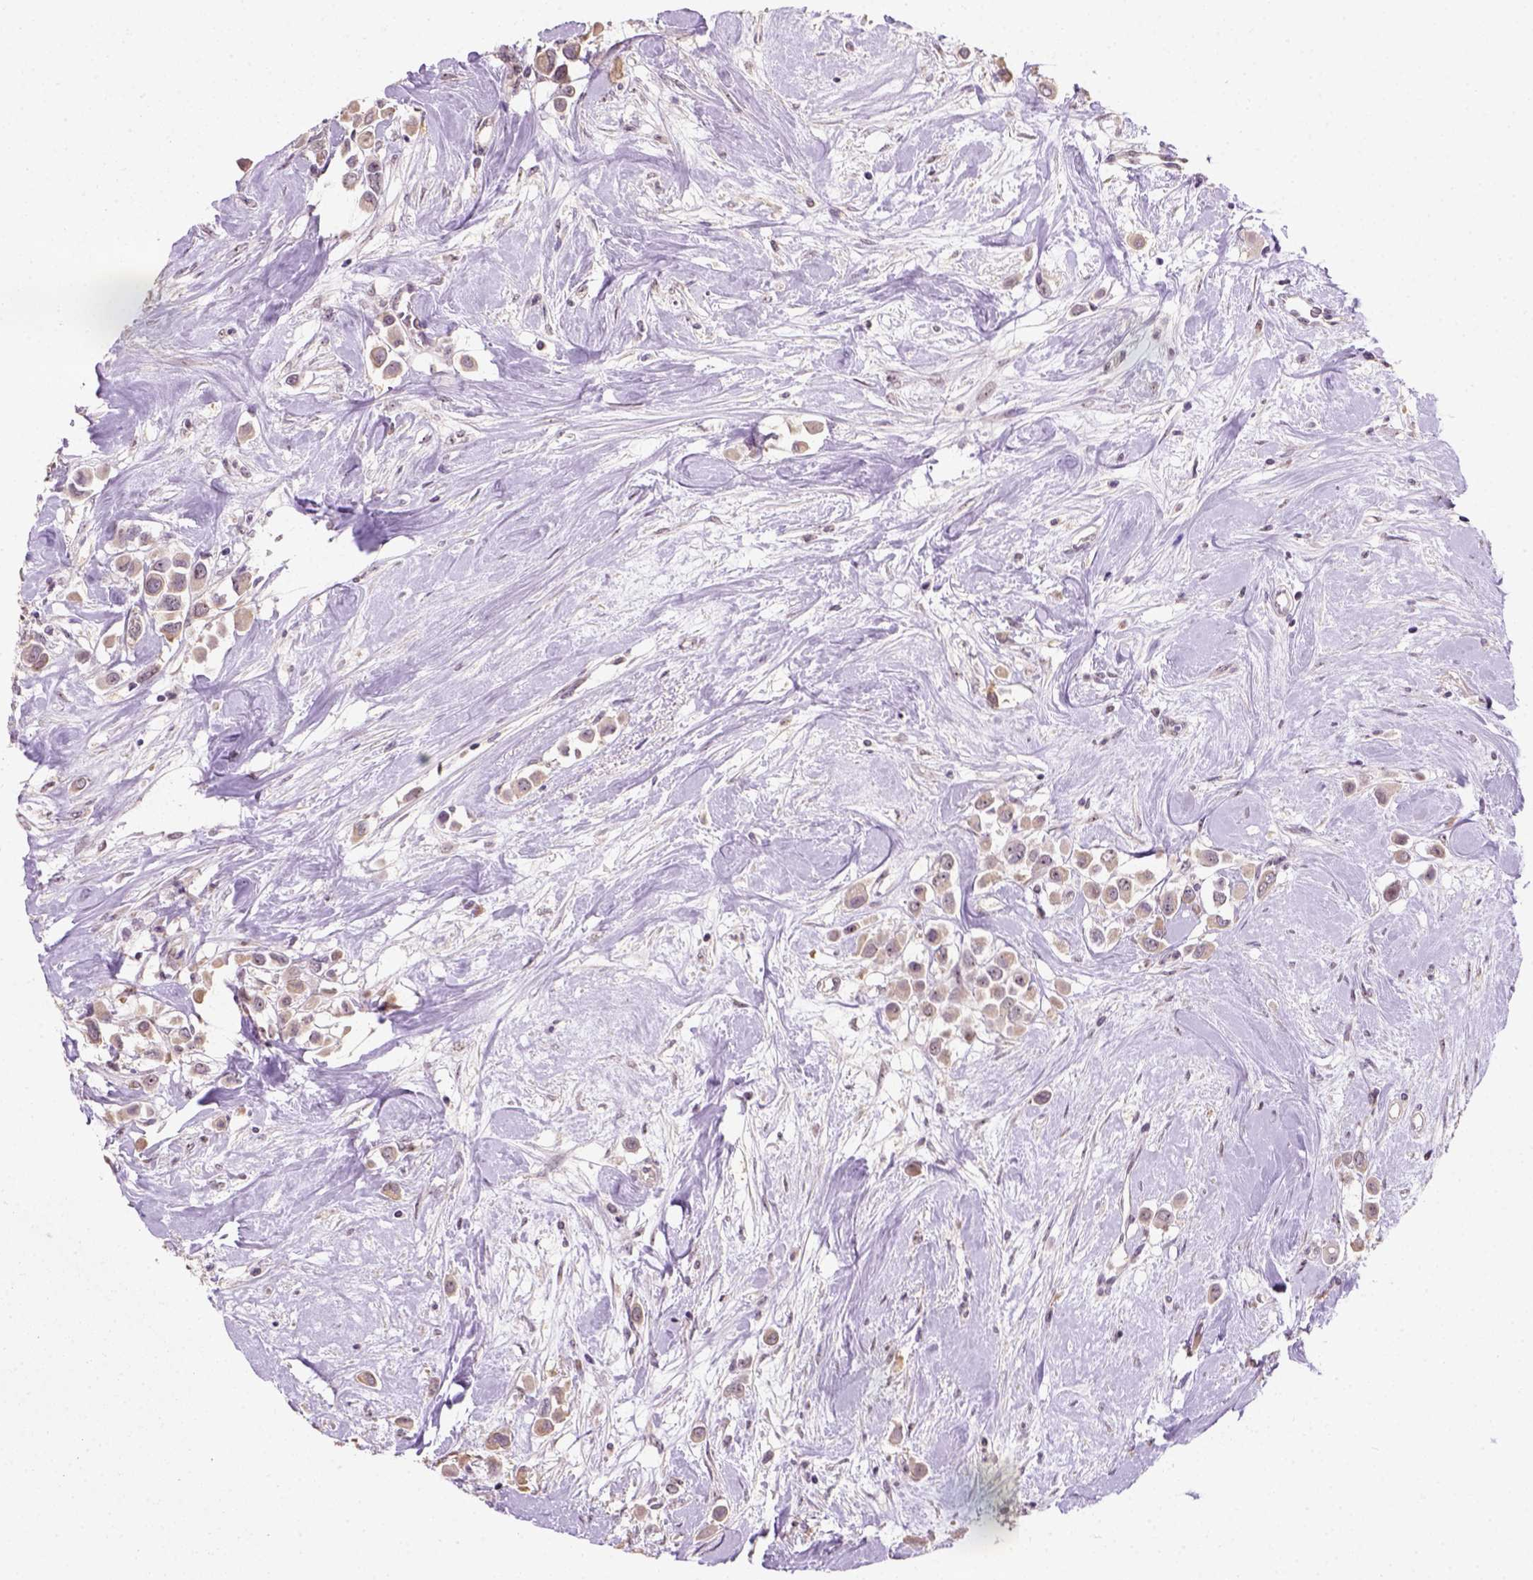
{"staining": {"intensity": "negative", "quantity": "none", "location": "none"}, "tissue": "breast cancer", "cell_type": "Tumor cells", "image_type": "cancer", "snomed": [{"axis": "morphology", "description": "Duct carcinoma"}, {"axis": "topography", "description": "Breast"}], "caption": "There is no significant staining in tumor cells of breast infiltrating ductal carcinoma. (Brightfield microscopy of DAB immunohistochemistry (IHC) at high magnification).", "gene": "DDX50", "patient": {"sex": "female", "age": 61}}